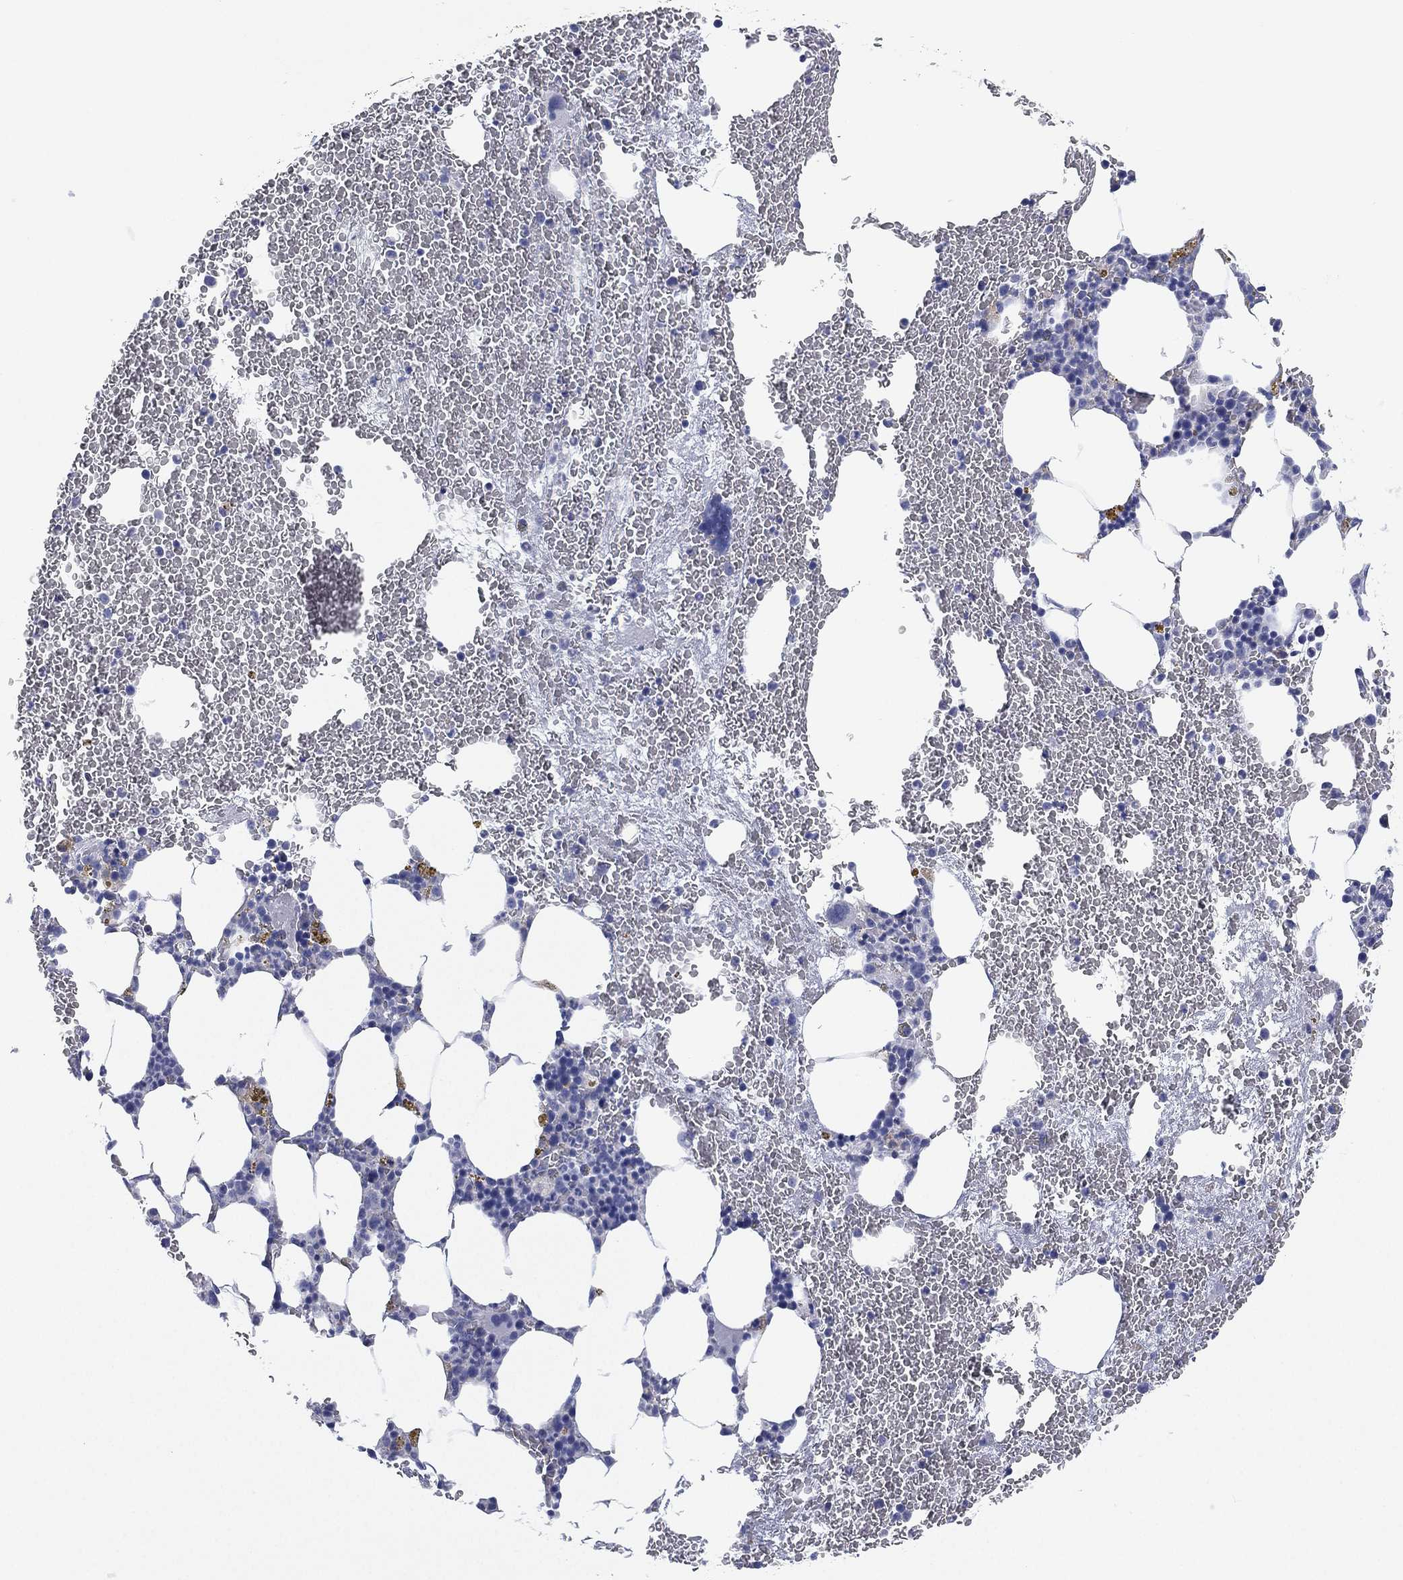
{"staining": {"intensity": "negative", "quantity": "none", "location": "none"}, "tissue": "bone marrow", "cell_type": "Hematopoietic cells", "image_type": "normal", "snomed": [{"axis": "morphology", "description": "Normal tissue, NOS"}, {"axis": "topography", "description": "Bone marrow"}], "caption": "This is an IHC histopathology image of benign bone marrow. There is no expression in hematopoietic cells.", "gene": "KRT35", "patient": {"sex": "female", "age": 67}}